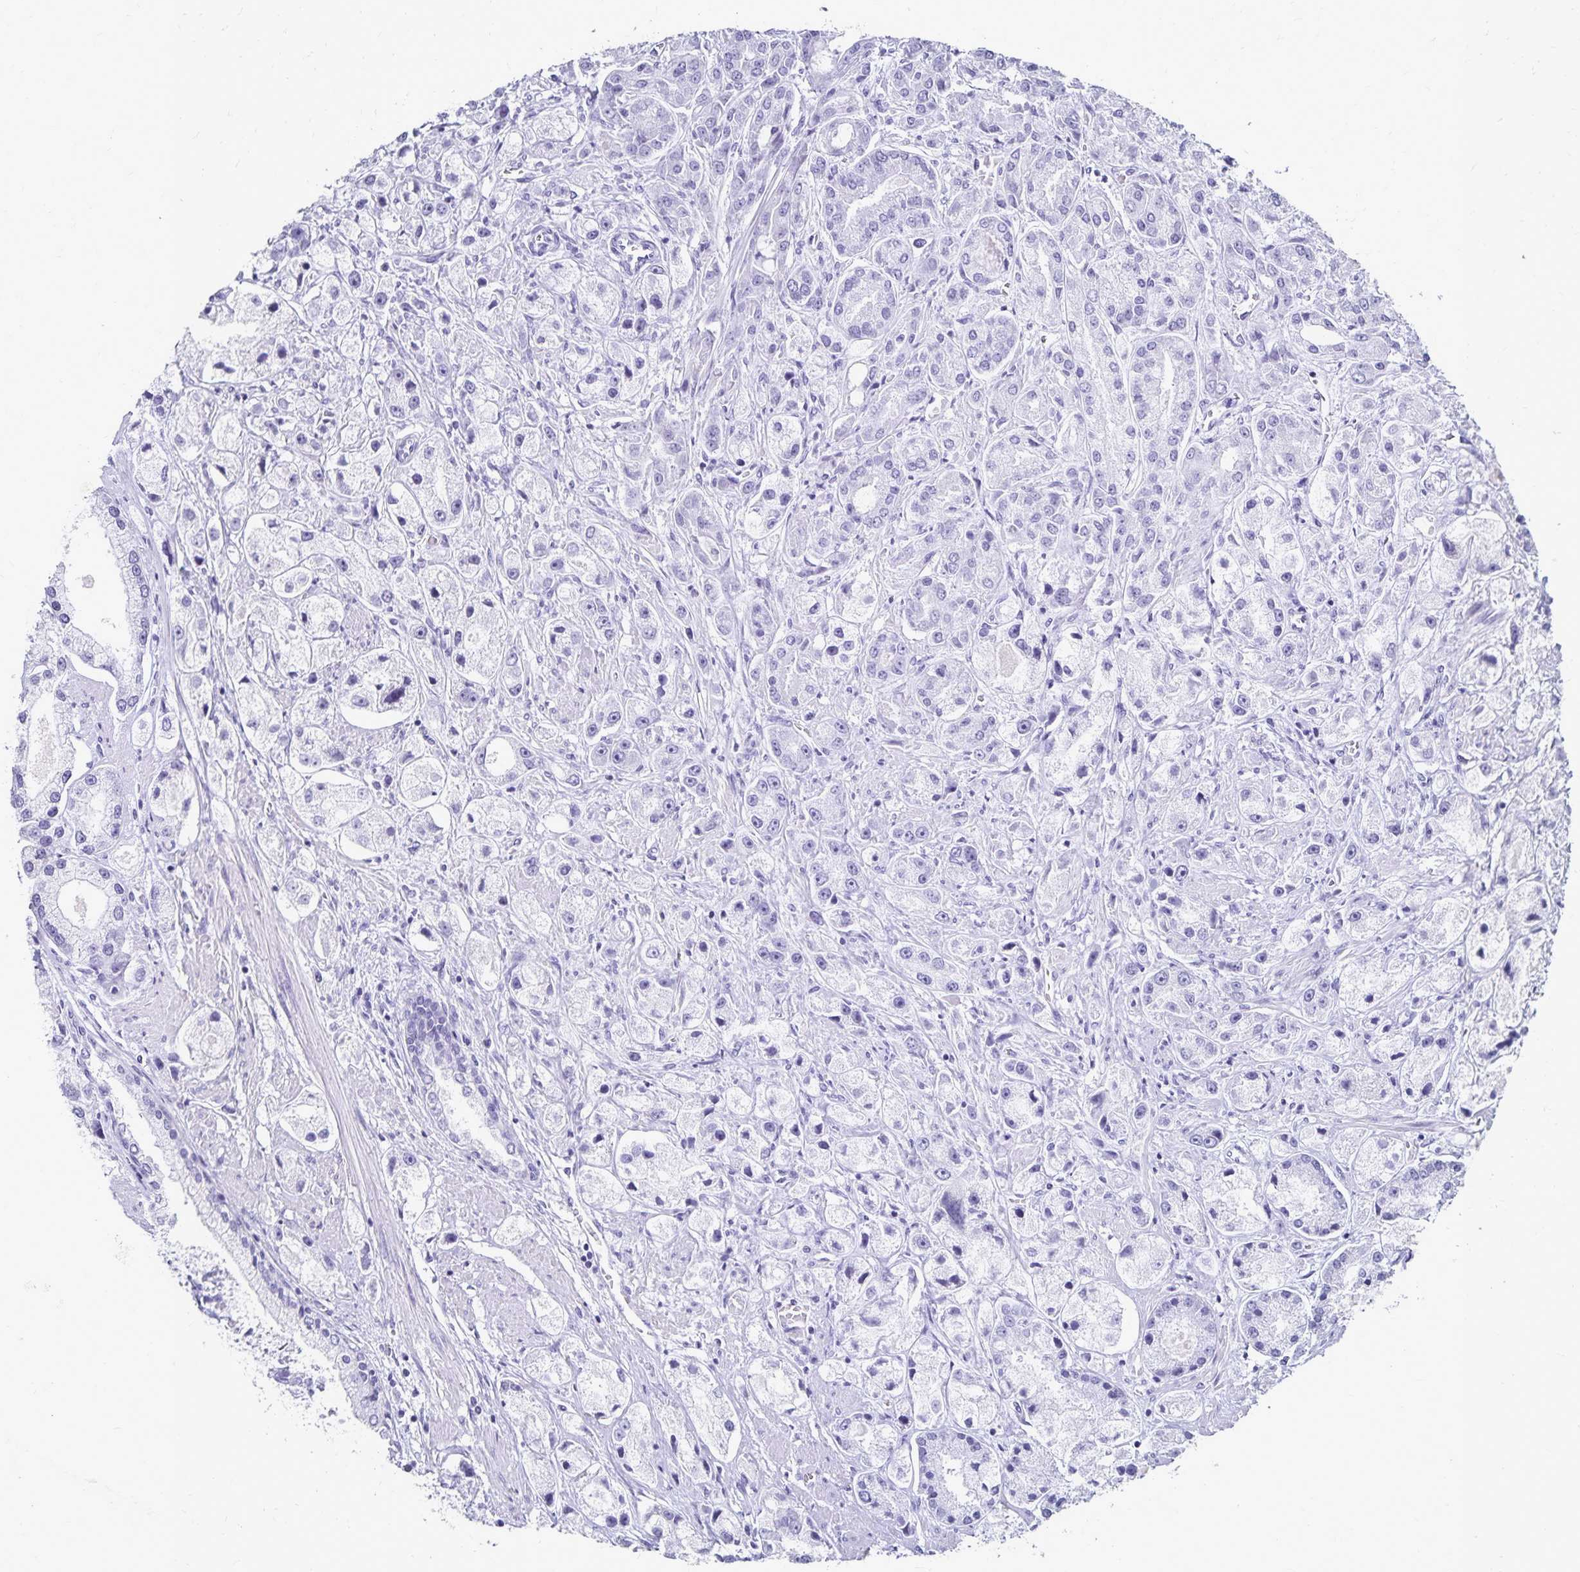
{"staining": {"intensity": "negative", "quantity": "none", "location": "none"}, "tissue": "prostate cancer", "cell_type": "Tumor cells", "image_type": "cancer", "snomed": [{"axis": "morphology", "description": "Adenocarcinoma, High grade"}, {"axis": "topography", "description": "Prostate"}], "caption": "Immunohistochemistry (IHC) of prostate cancer (high-grade adenocarcinoma) displays no expression in tumor cells.", "gene": "GIP", "patient": {"sex": "male", "age": 67}}